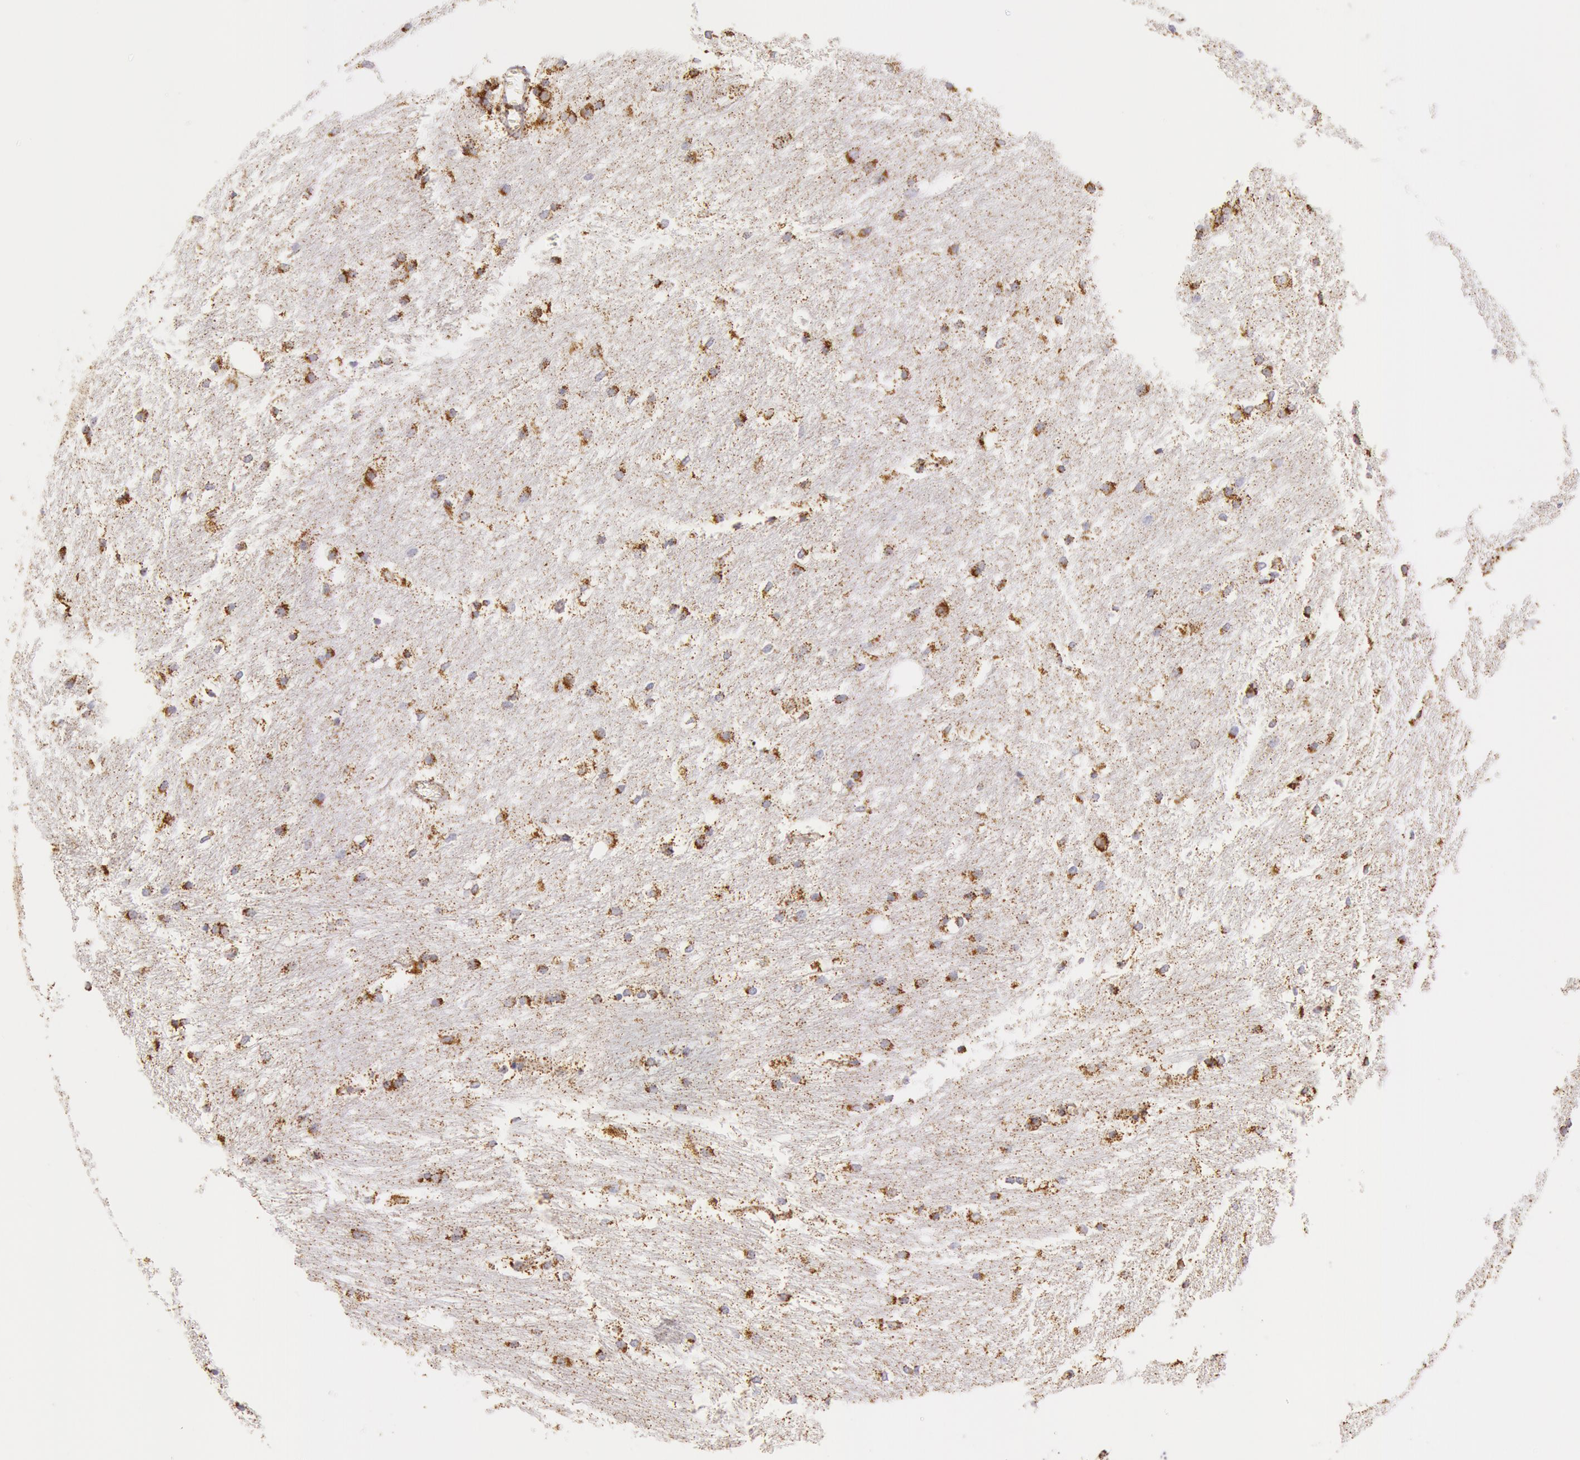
{"staining": {"intensity": "negative", "quantity": "none", "location": "none"}, "tissue": "caudate", "cell_type": "Glial cells", "image_type": "normal", "snomed": [{"axis": "morphology", "description": "Normal tissue, NOS"}, {"axis": "topography", "description": "Lateral ventricle wall"}], "caption": "DAB (3,3'-diaminobenzidine) immunohistochemical staining of normal caudate demonstrates no significant expression in glial cells. (DAB IHC with hematoxylin counter stain).", "gene": "ATP5F1B", "patient": {"sex": "female", "age": 19}}